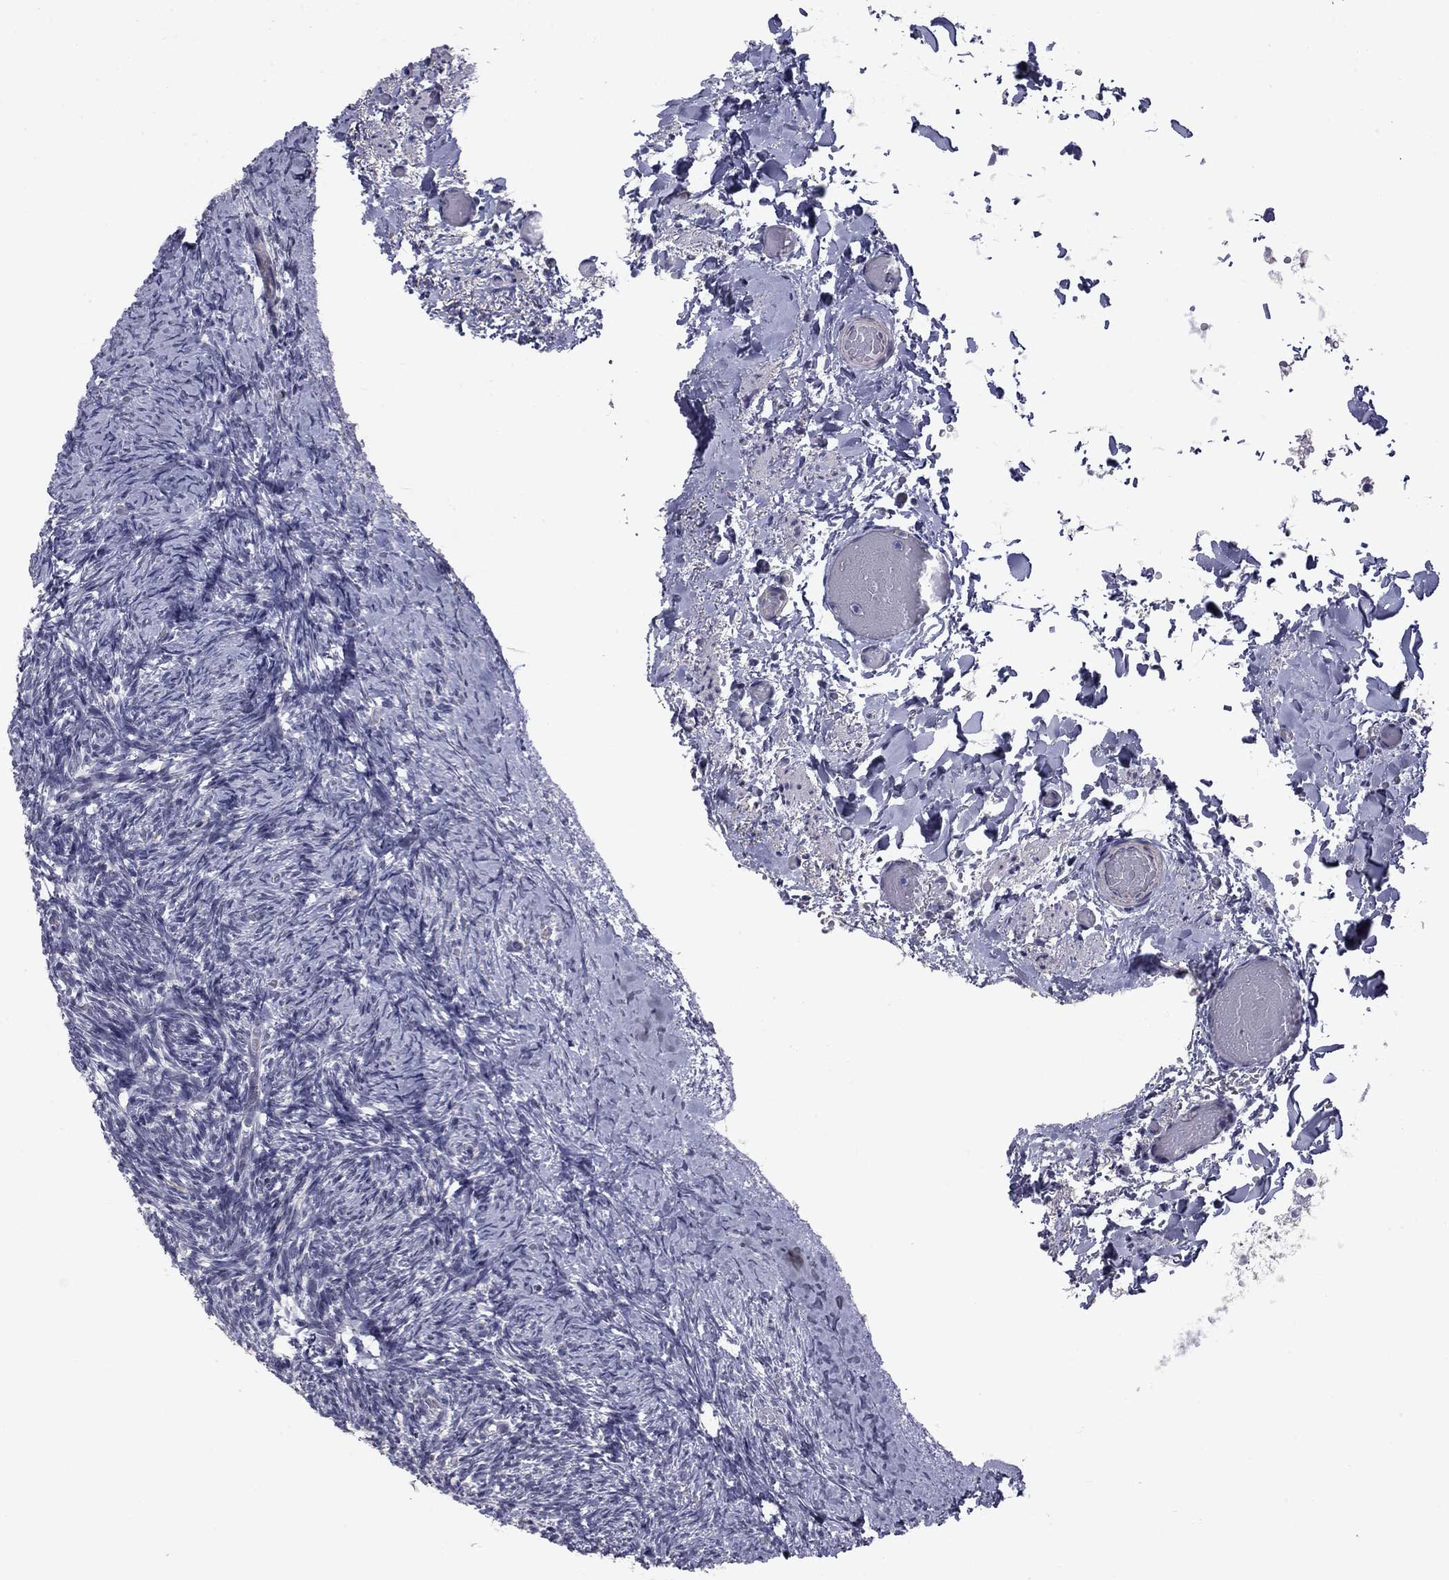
{"staining": {"intensity": "moderate", "quantity": "<25%", "location": "cytoplasmic/membranous"}, "tissue": "ovary", "cell_type": "Follicle cells", "image_type": "normal", "snomed": [{"axis": "morphology", "description": "Normal tissue, NOS"}, {"axis": "topography", "description": "Ovary"}], "caption": "Immunohistochemical staining of unremarkable human ovary displays moderate cytoplasmic/membranous protein expression in approximately <25% of follicle cells.", "gene": "PRRT2", "patient": {"sex": "female", "age": 39}}